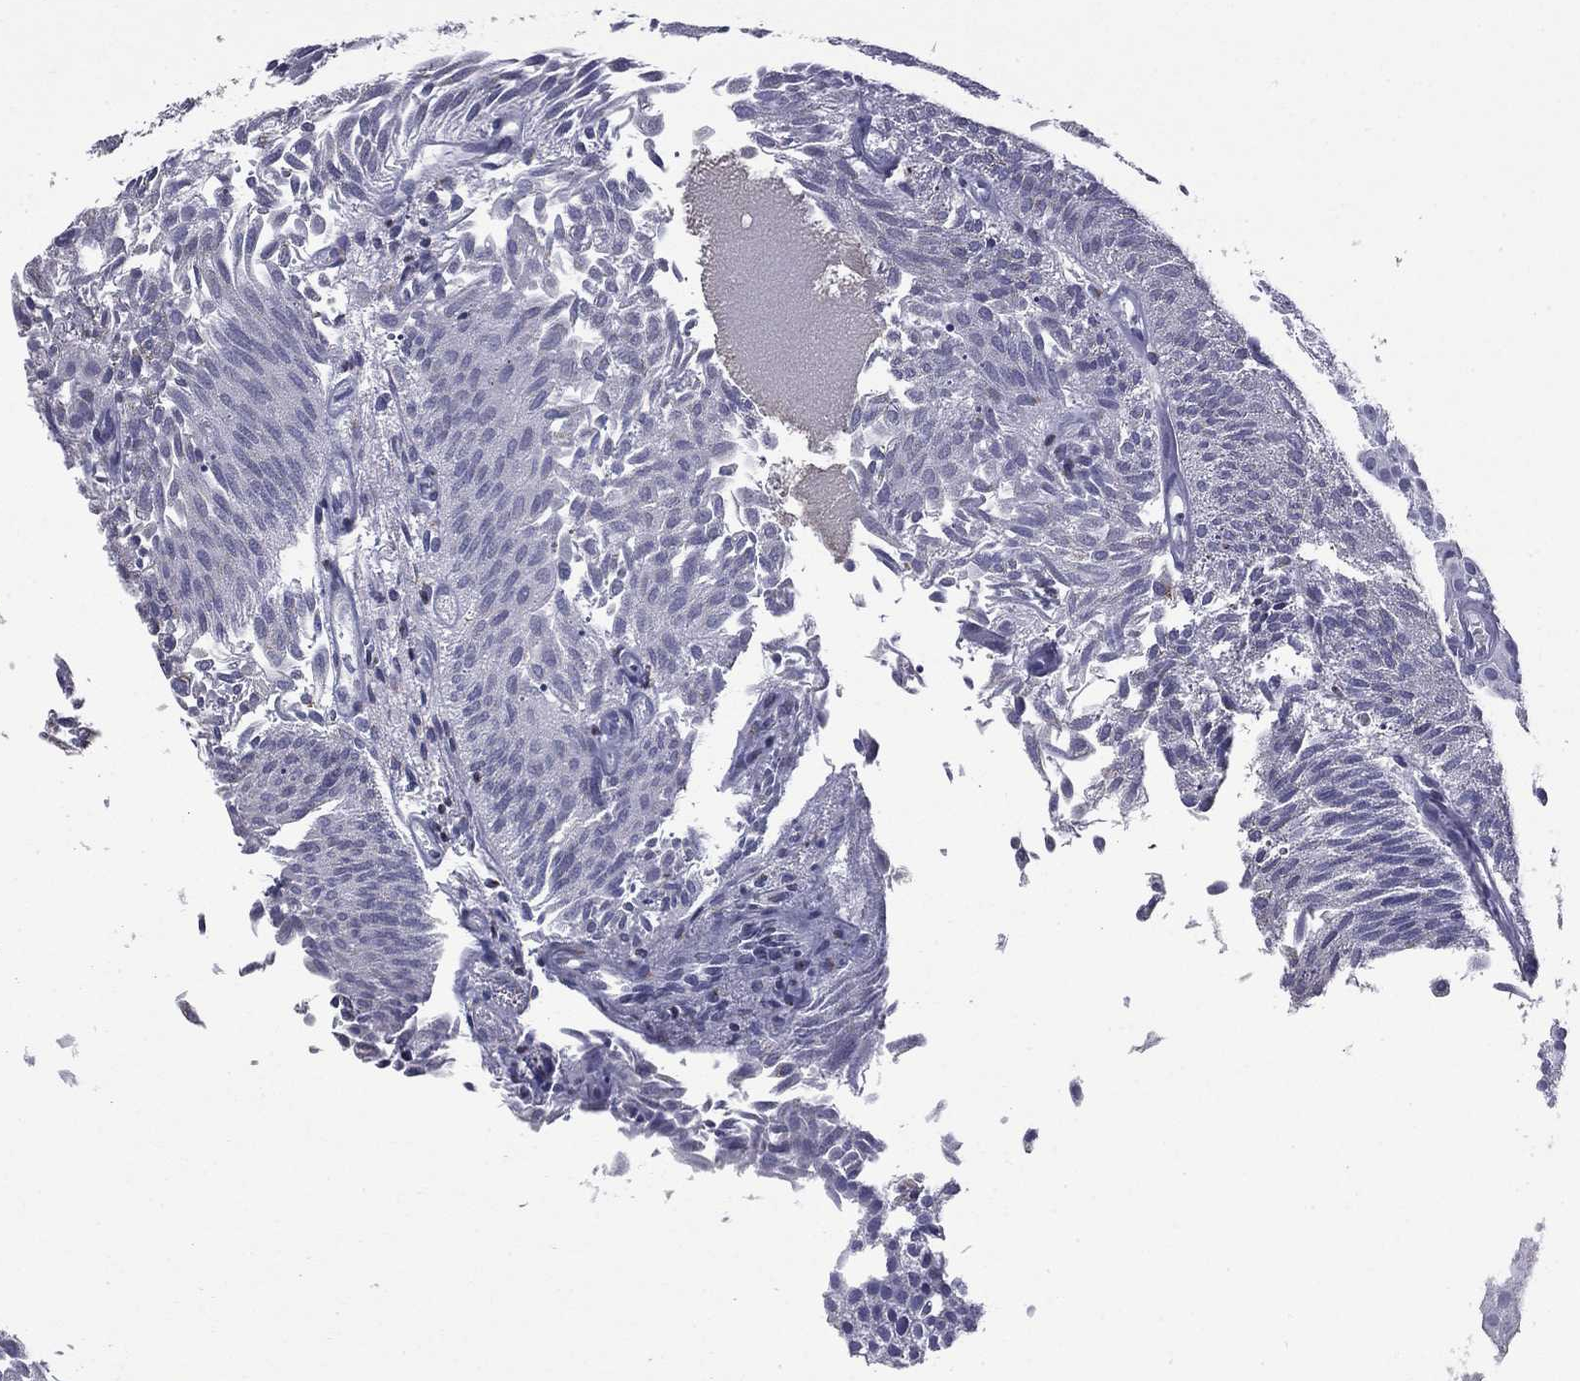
{"staining": {"intensity": "negative", "quantity": "none", "location": "none"}, "tissue": "urothelial cancer", "cell_type": "Tumor cells", "image_type": "cancer", "snomed": [{"axis": "morphology", "description": "Urothelial carcinoma, Low grade"}, {"axis": "topography", "description": "Urinary bladder"}], "caption": "A high-resolution image shows IHC staining of urothelial cancer, which displays no significant expression in tumor cells.", "gene": "IKZF3", "patient": {"sex": "male", "age": 64}}